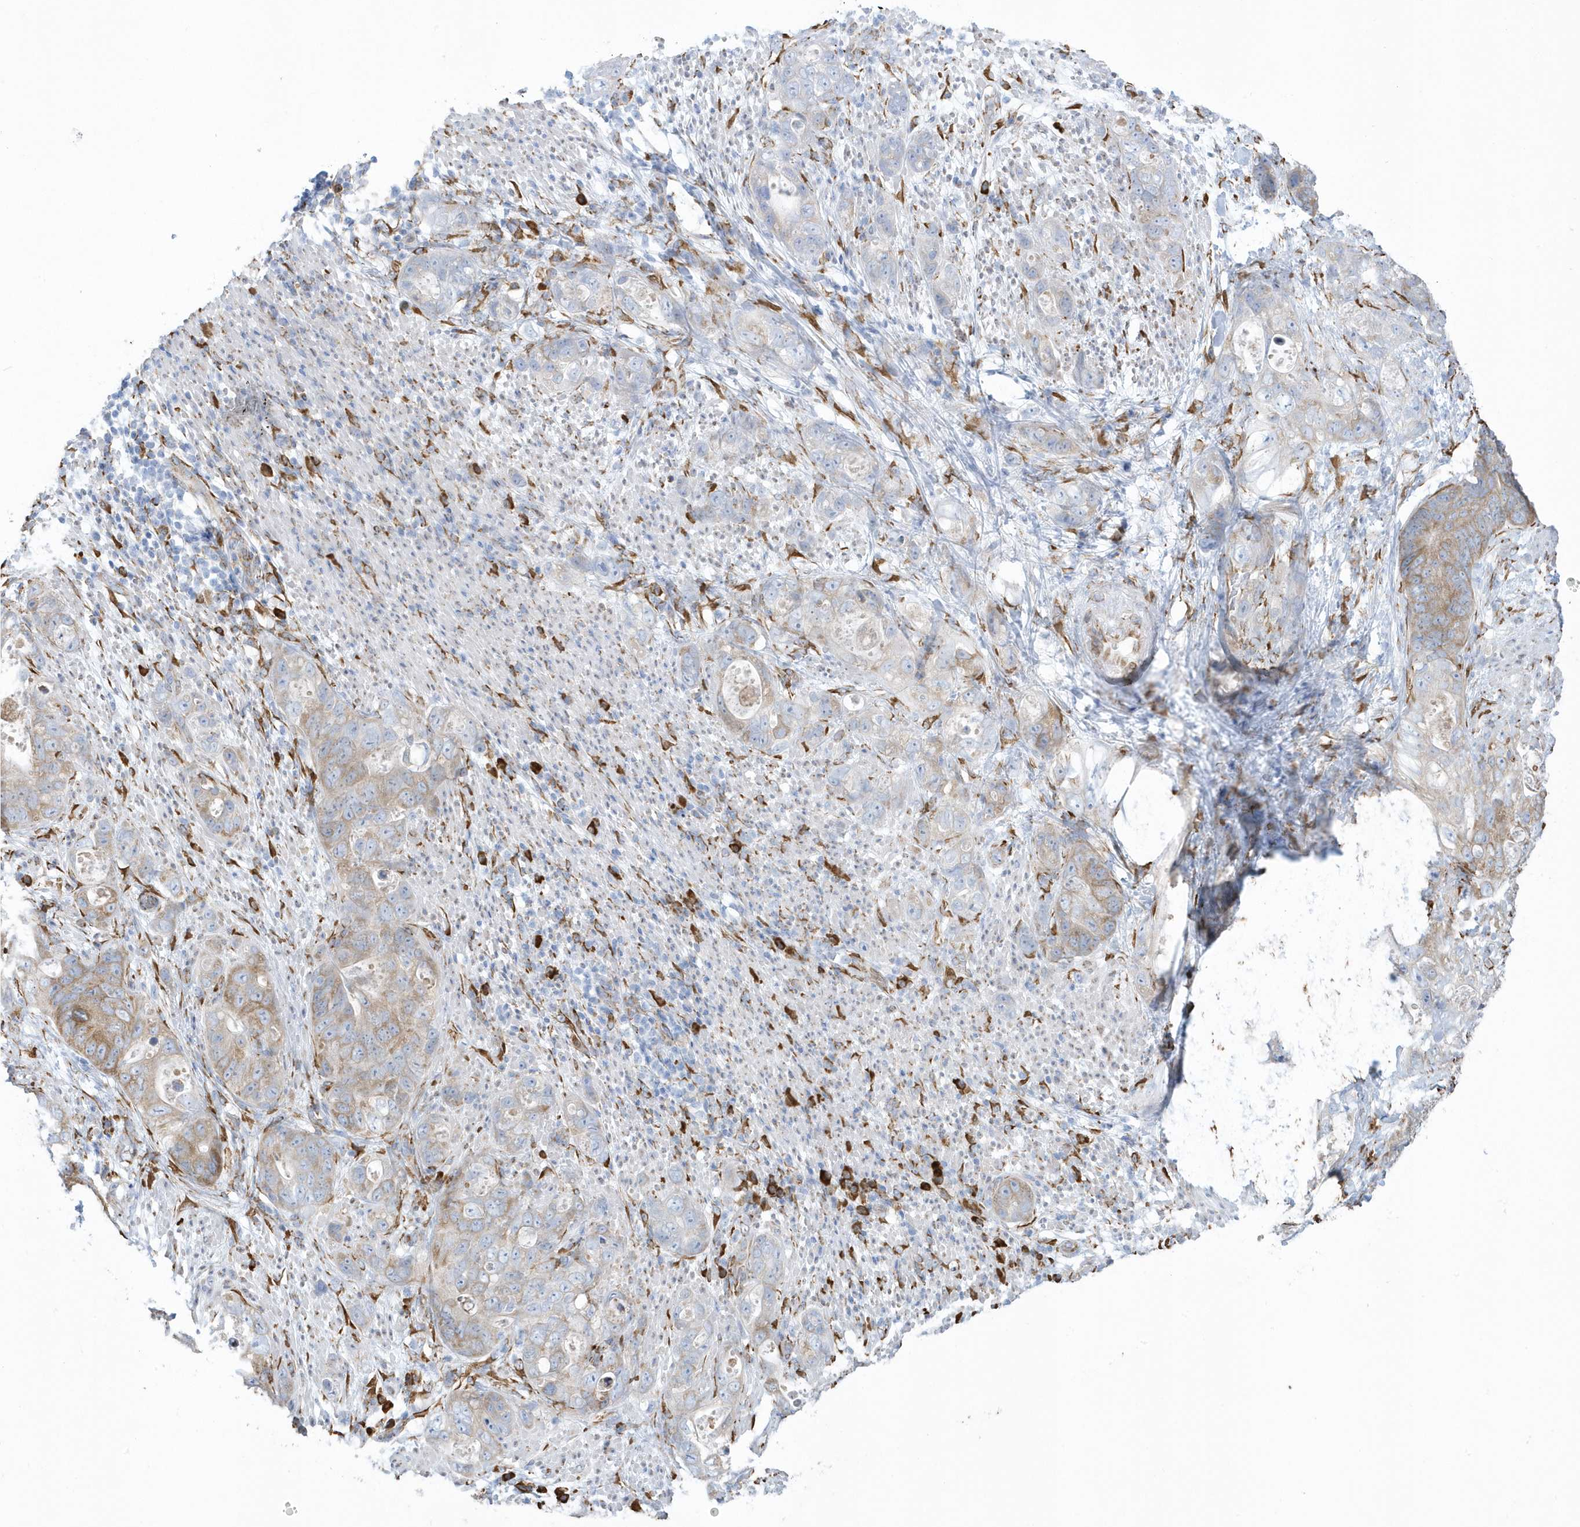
{"staining": {"intensity": "weak", "quantity": ">75%", "location": "cytoplasmic/membranous"}, "tissue": "stomach cancer", "cell_type": "Tumor cells", "image_type": "cancer", "snomed": [{"axis": "morphology", "description": "Adenocarcinoma, NOS"}, {"axis": "topography", "description": "Stomach"}], "caption": "Weak cytoplasmic/membranous positivity for a protein is identified in about >75% of tumor cells of stomach adenocarcinoma using immunohistochemistry (IHC).", "gene": "DCAF1", "patient": {"sex": "female", "age": 89}}